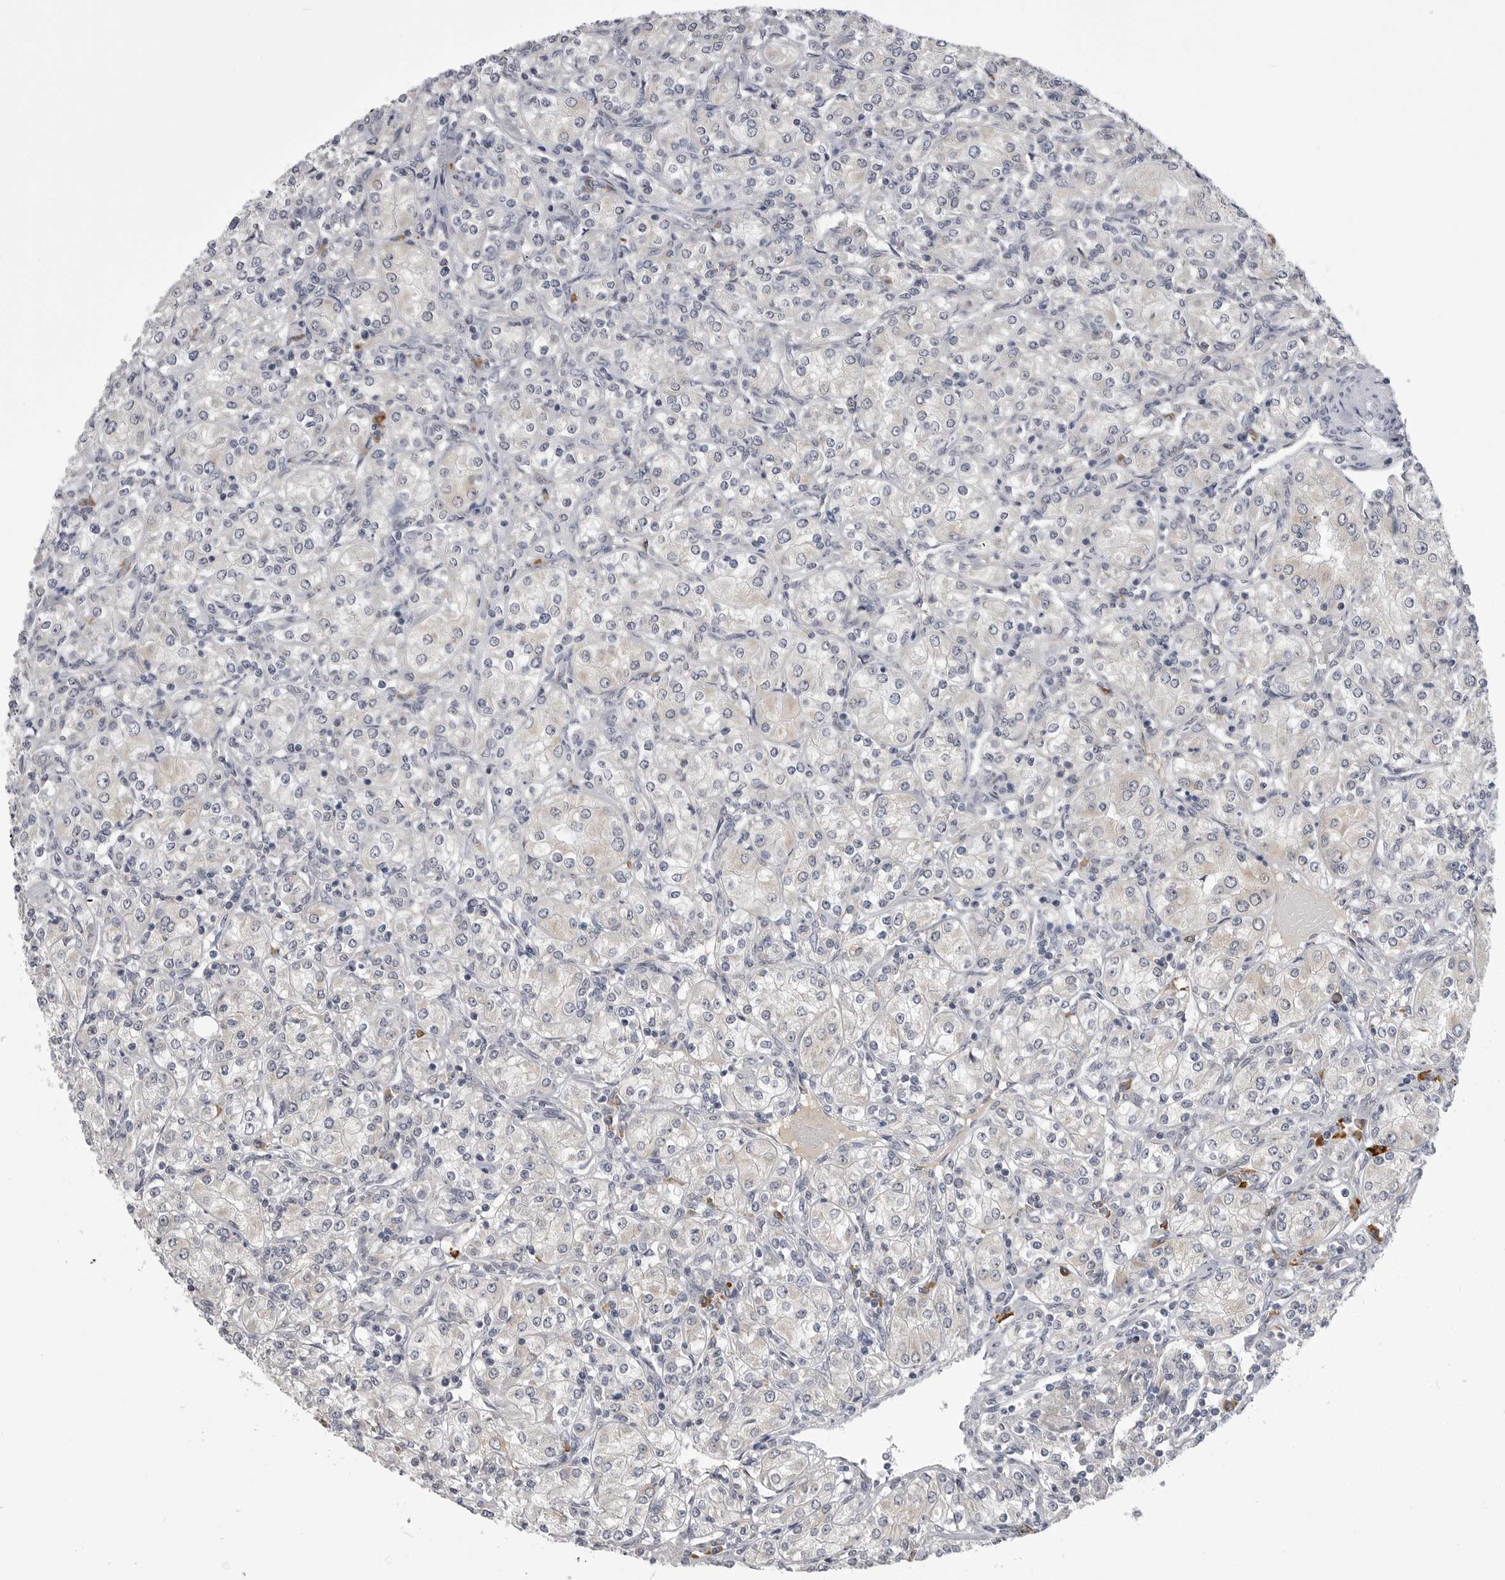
{"staining": {"intensity": "negative", "quantity": "none", "location": "none"}, "tissue": "renal cancer", "cell_type": "Tumor cells", "image_type": "cancer", "snomed": [{"axis": "morphology", "description": "Adenocarcinoma, NOS"}, {"axis": "topography", "description": "Kidney"}], "caption": "This is an IHC image of adenocarcinoma (renal). There is no positivity in tumor cells.", "gene": "FKBP2", "patient": {"sex": "male", "age": 77}}